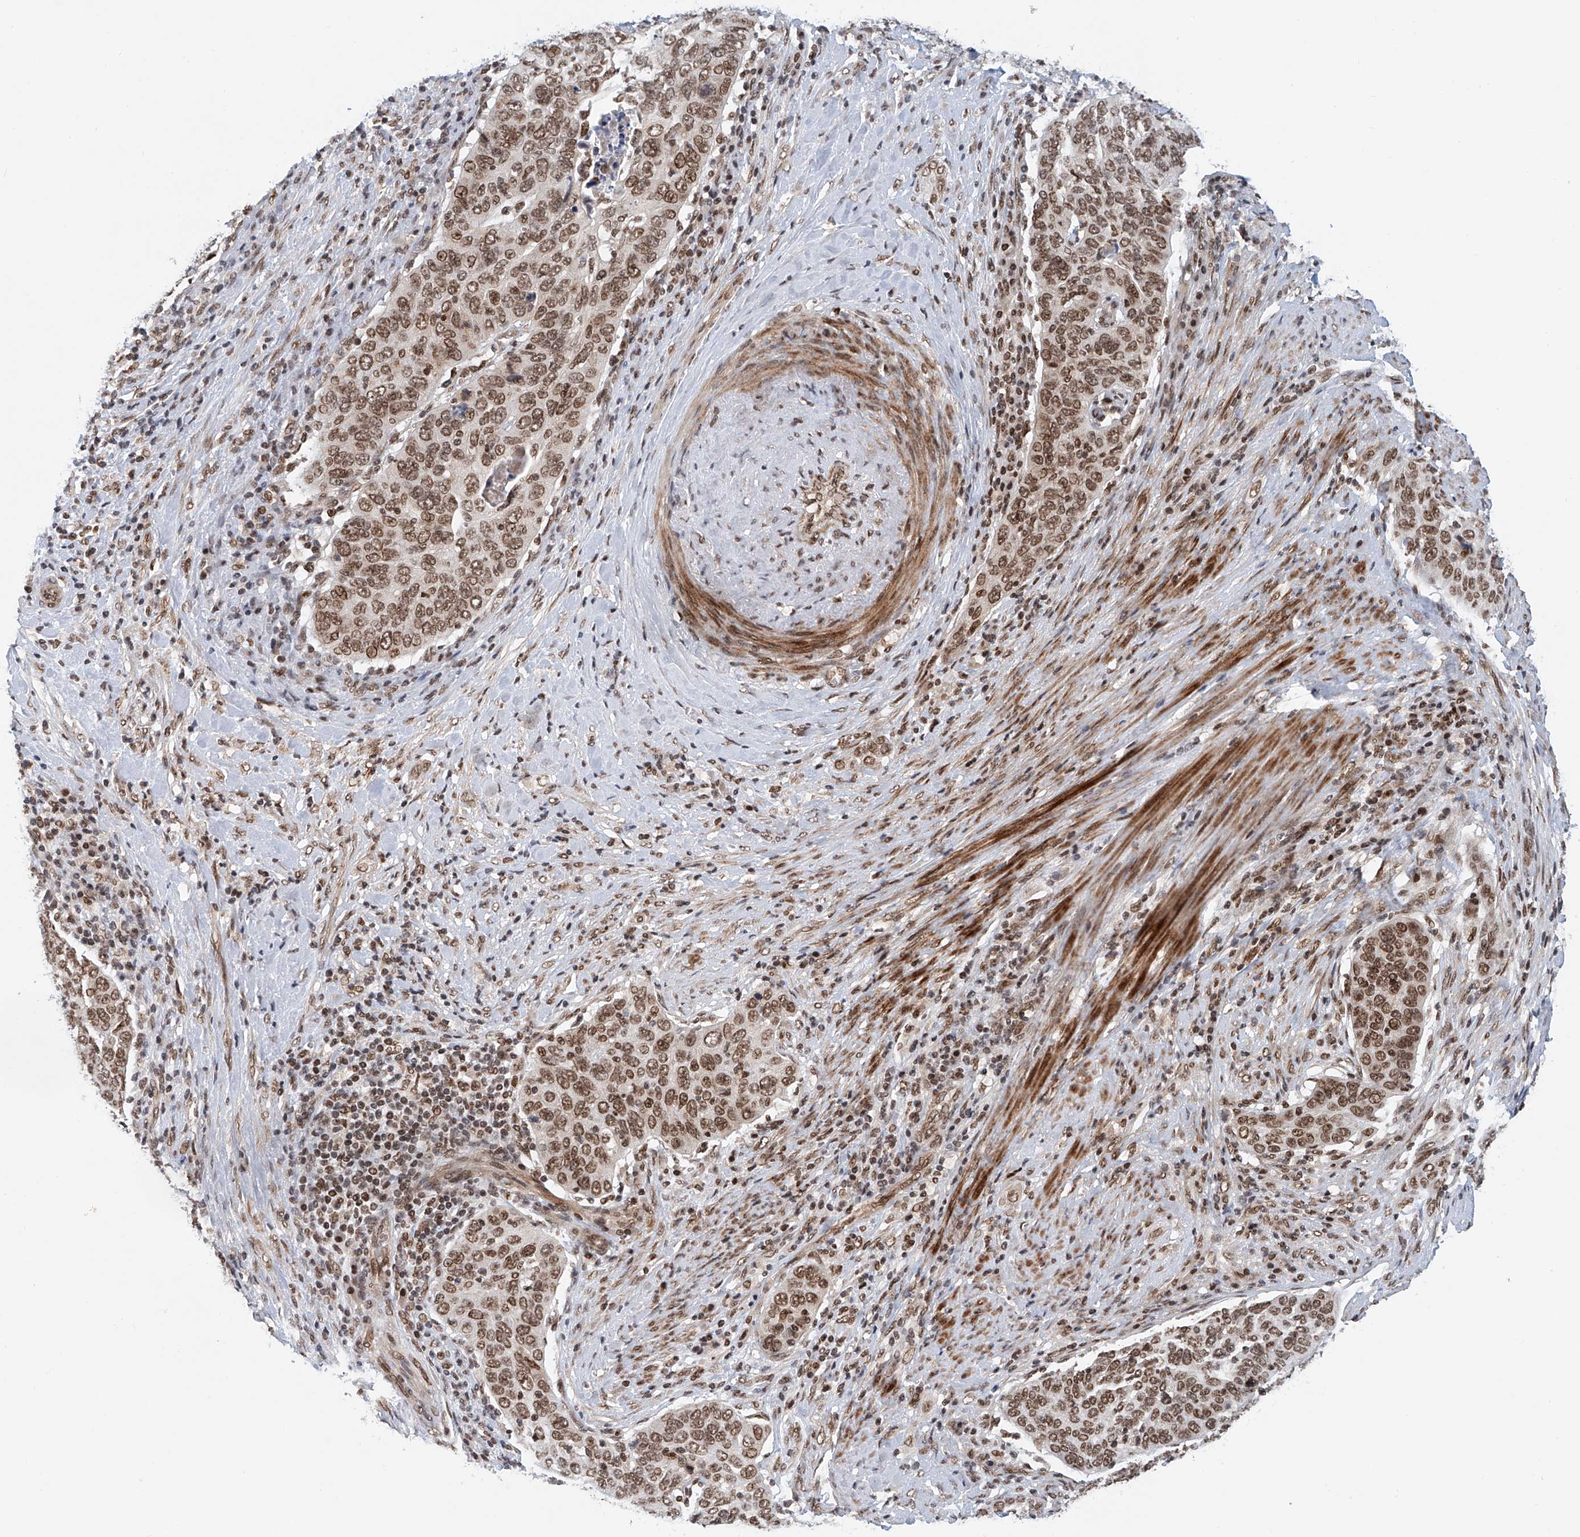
{"staining": {"intensity": "moderate", "quantity": ">75%", "location": "nuclear"}, "tissue": "cervical cancer", "cell_type": "Tumor cells", "image_type": "cancer", "snomed": [{"axis": "morphology", "description": "Squamous cell carcinoma, NOS"}, {"axis": "topography", "description": "Cervix"}], "caption": "Immunohistochemistry (IHC) staining of squamous cell carcinoma (cervical), which shows medium levels of moderate nuclear expression in about >75% of tumor cells indicating moderate nuclear protein positivity. The staining was performed using DAB (brown) for protein detection and nuclei were counterstained in hematoxylin (blue).", "gene": "ZNF470", "patient": {"sex": "female", "age": 60}}